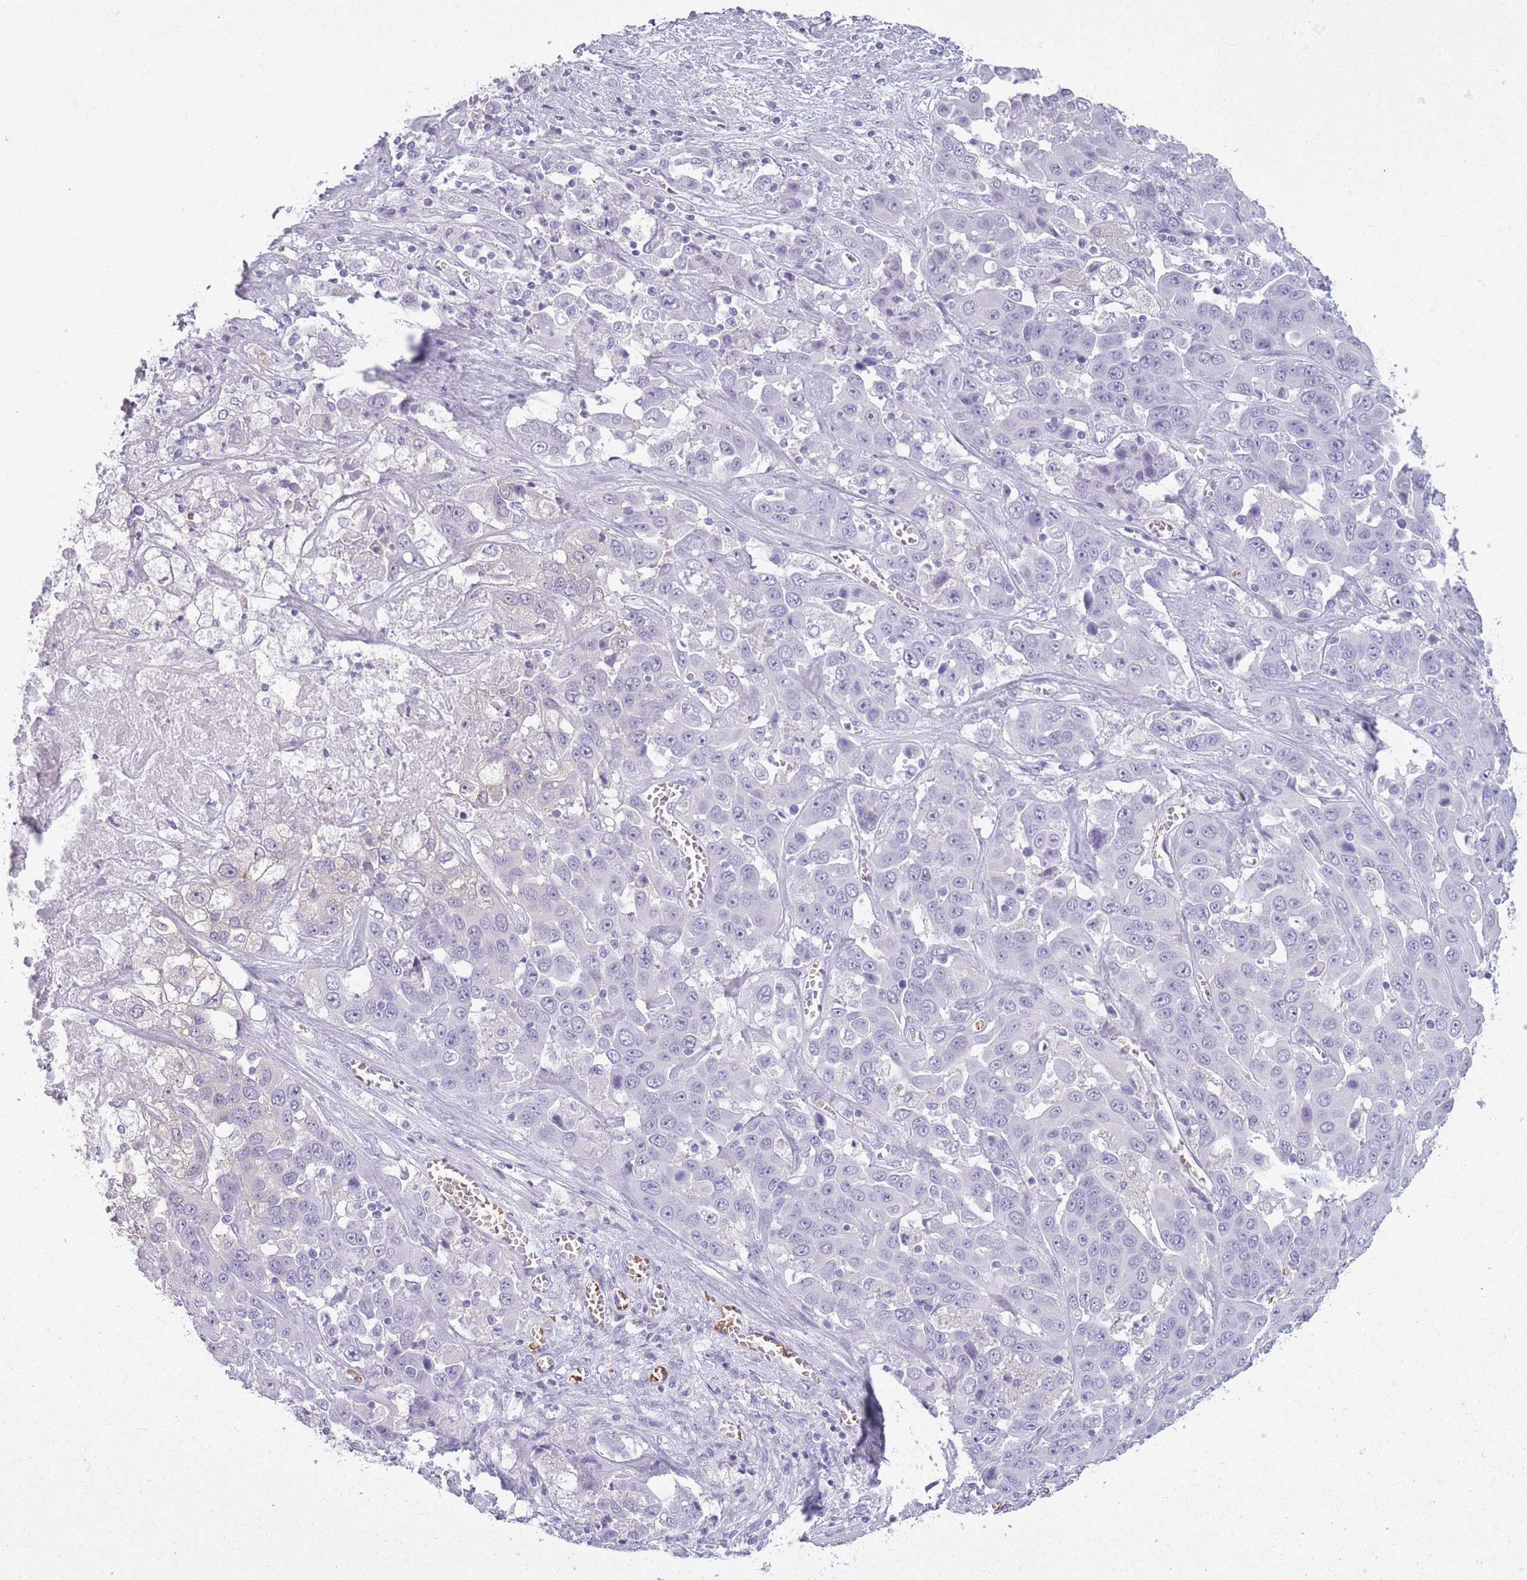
{"staining": {"intensity": "negative", "quantity": "none", "location": "none"}, "tissue": "liver cancer", "cell_type": "Tumor cells", "image_type": "cancer", "snomed": [{"axis": "morphology", "description": "Cholangiocarcinoma"}, {"axis": "topography", "description": "Liver"}], "caption": "Tumor cells show no significant positivity in liver cancer.", "gene": "OR7C1", "patient": {"sex": "female", "age": 52}}